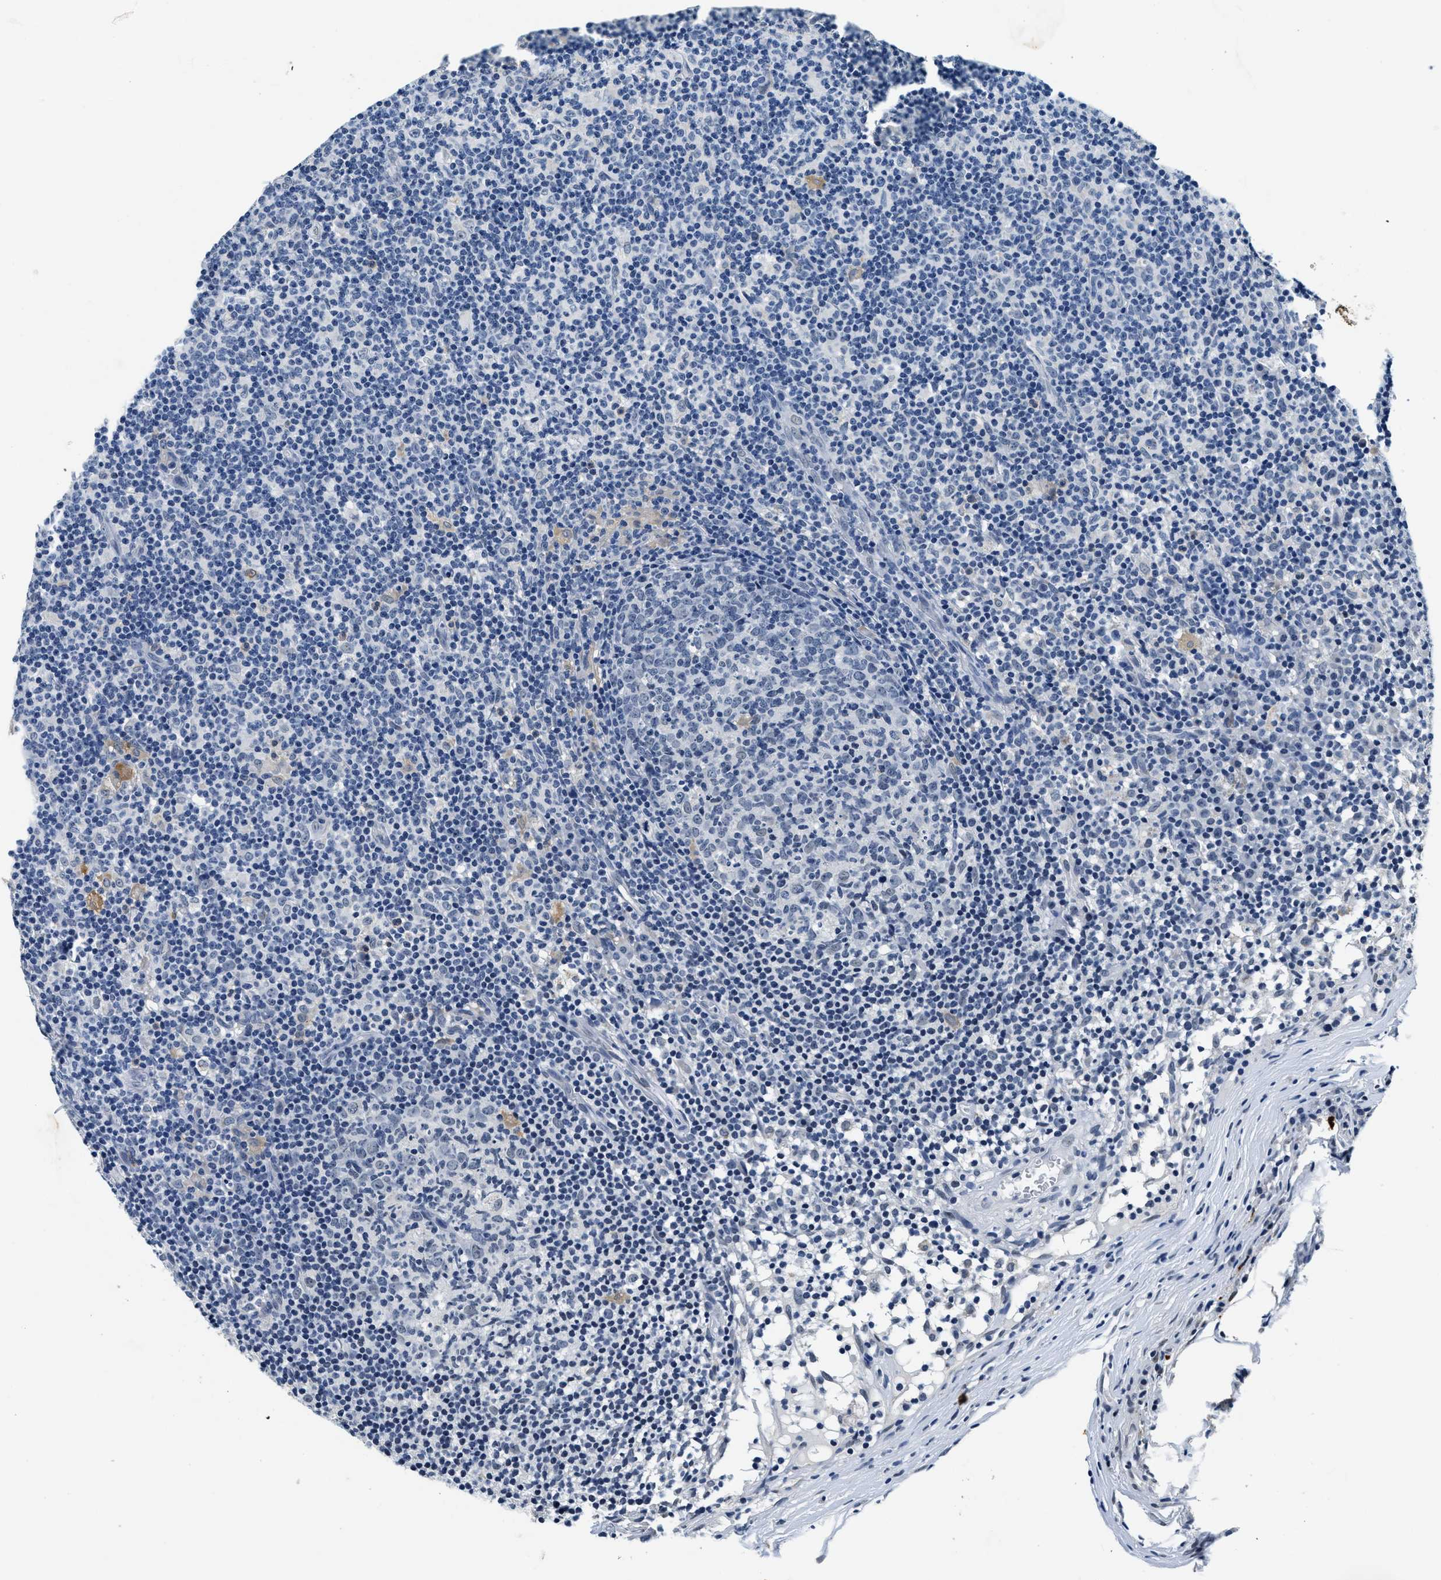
{"staining": {"intensity": "negative", "quantity": "none", "location": "none"}, "tissue": "lymph node", "cell_type": "Germinal center cells", "image_type": "normal", "snomed": [{"axis": "morphology", "description": "Normal tissue, NOS"}, {"axis": "morphology", "description": "Inflammation, NOS"}, {"axis": "topography", "description": "Lymph node"}], "caption": "The photomicrograph shows no significant staining in germinal center cells of lymph node.", "gene": "HS3ST2", "patient": {"sex": "male", "age": 55}}